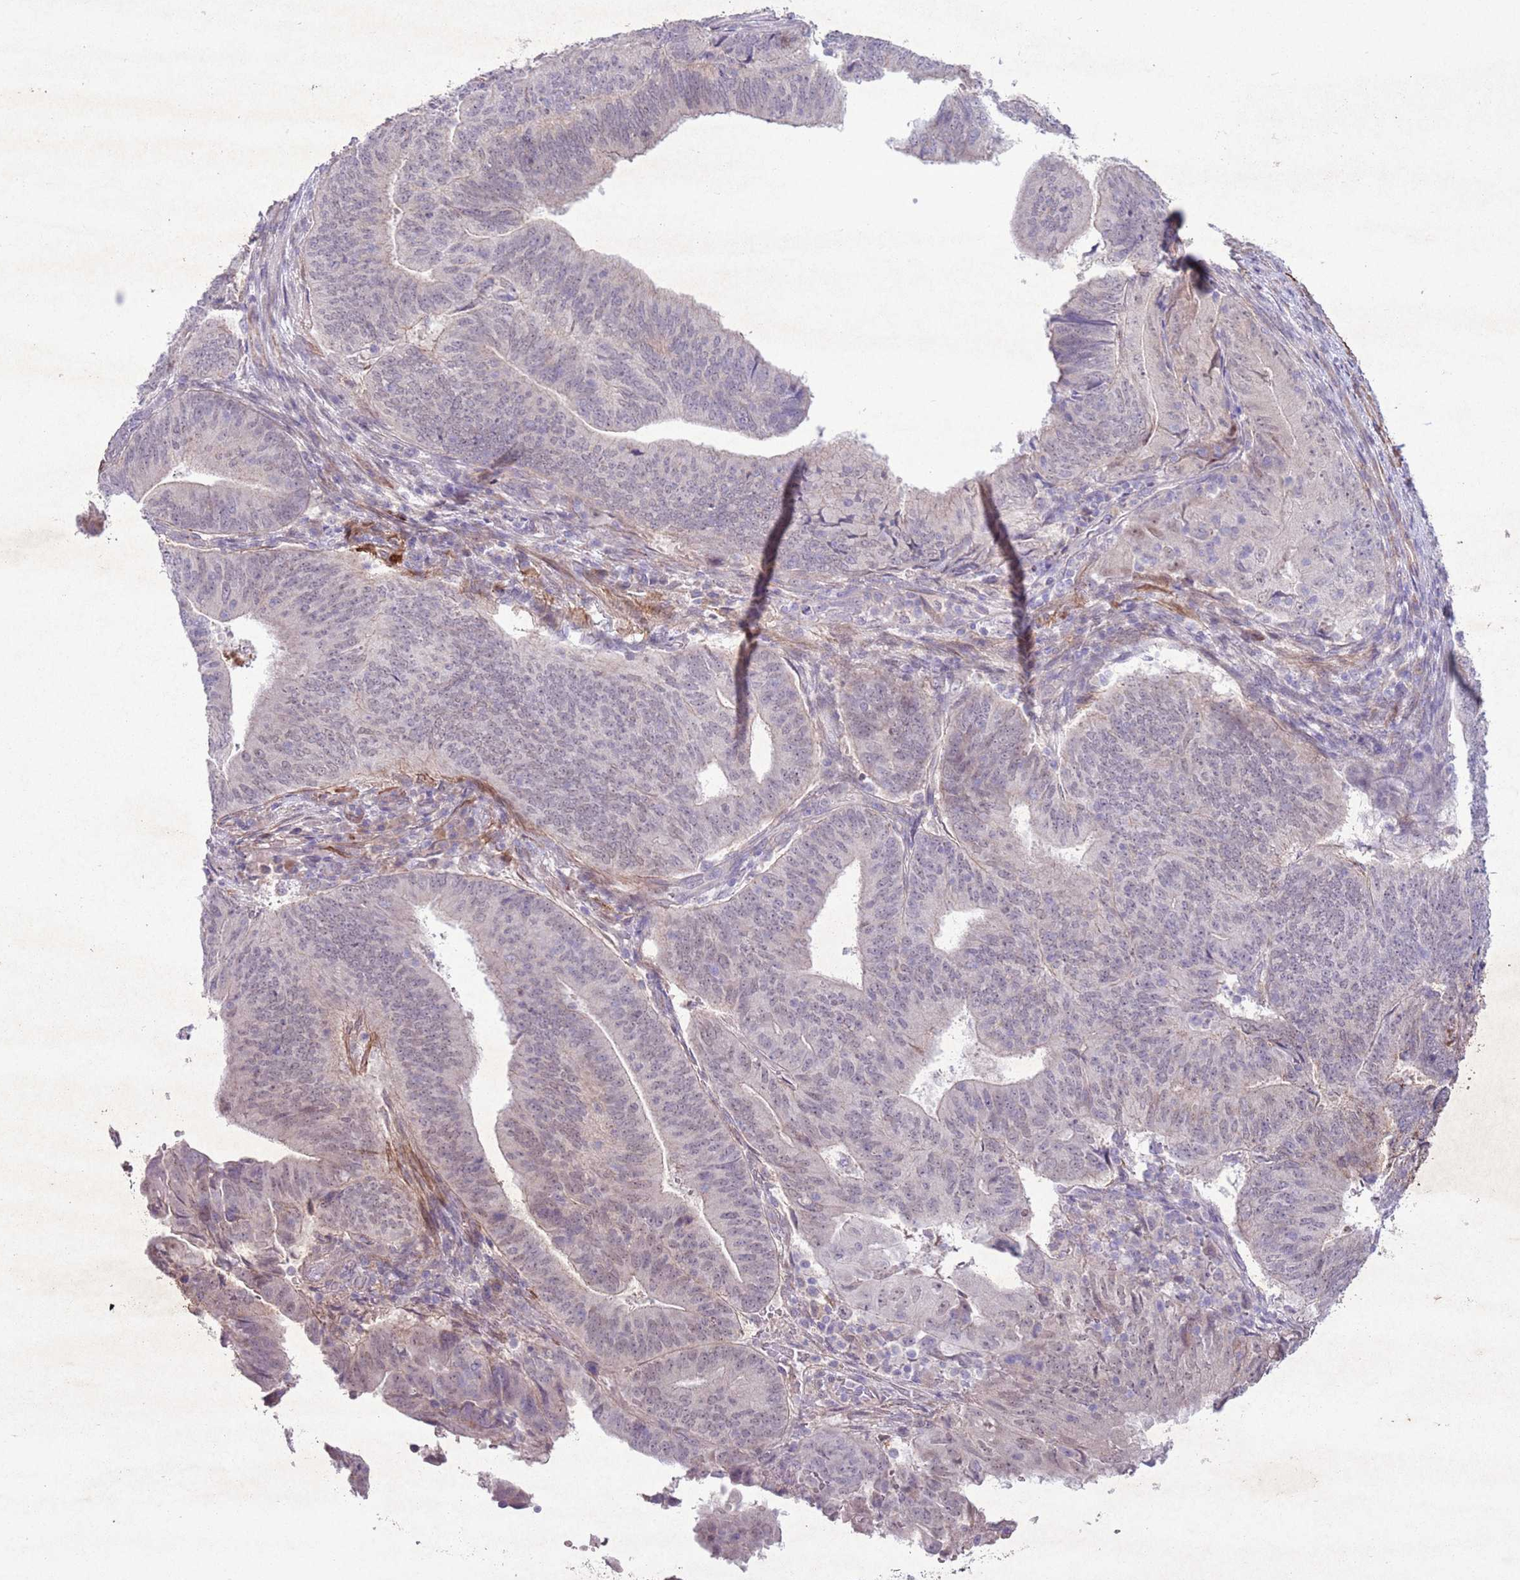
{"staining": {"intensity": "weak", "quantity": "25%-75%", "location": "nuclear"}, "tissue": "endometrial cancer", "cell_type": "Tumor cells", "image_type": "cancer", "snomed": [{"axis": "morphology", "description": "Adenocarcinoma, NOS"}, {"axis": "topography", "description": "Endometrium"}], "caption": "Weak nuclear positivity for a protein is appreciated in about 25%-75% of tumor cells of adenocarcinoma (endometrial) using IHC.", "gene": "CCNI", "patient": {"sex": "female", "age": 70}}